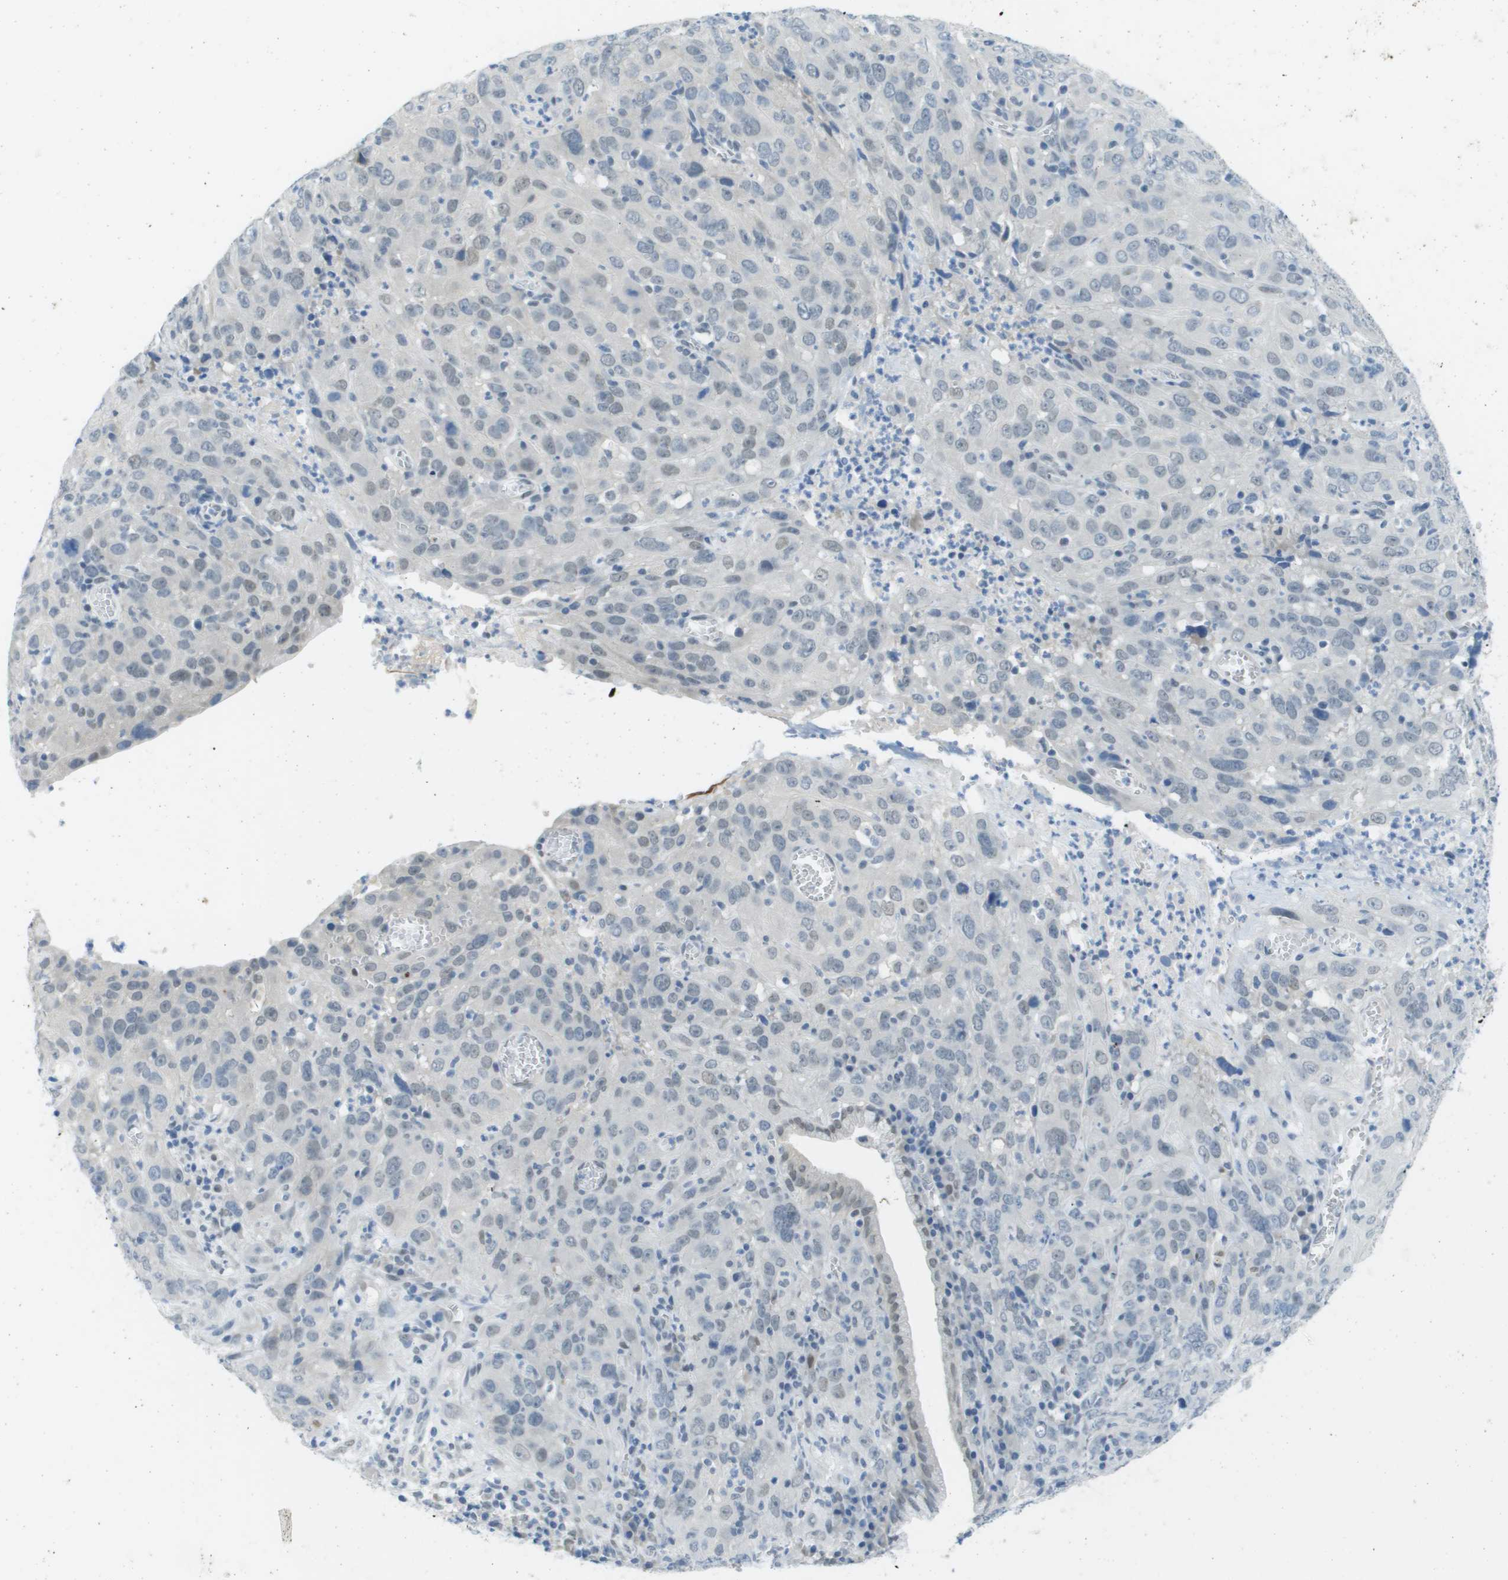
{"staining": {"intensity": "negative", "quantity": "none", "location": "none"}, "tissue": "cervical cancer", "cell_type": "Tumor cells", "image_type": "cancer", "snomed": [{"axis": "morphology", "description": "Squamous cell carcinoma, NOS"}, {"axis": "topography", "description": "Cervix"}], "caption": "This is an immunohistochemistry histopathology image of human squamous cell carcinoma (cervical). There is no expression in tumor cells.", "gene": "ARID1B", "patient": {"sex": "female", "age": 32}}